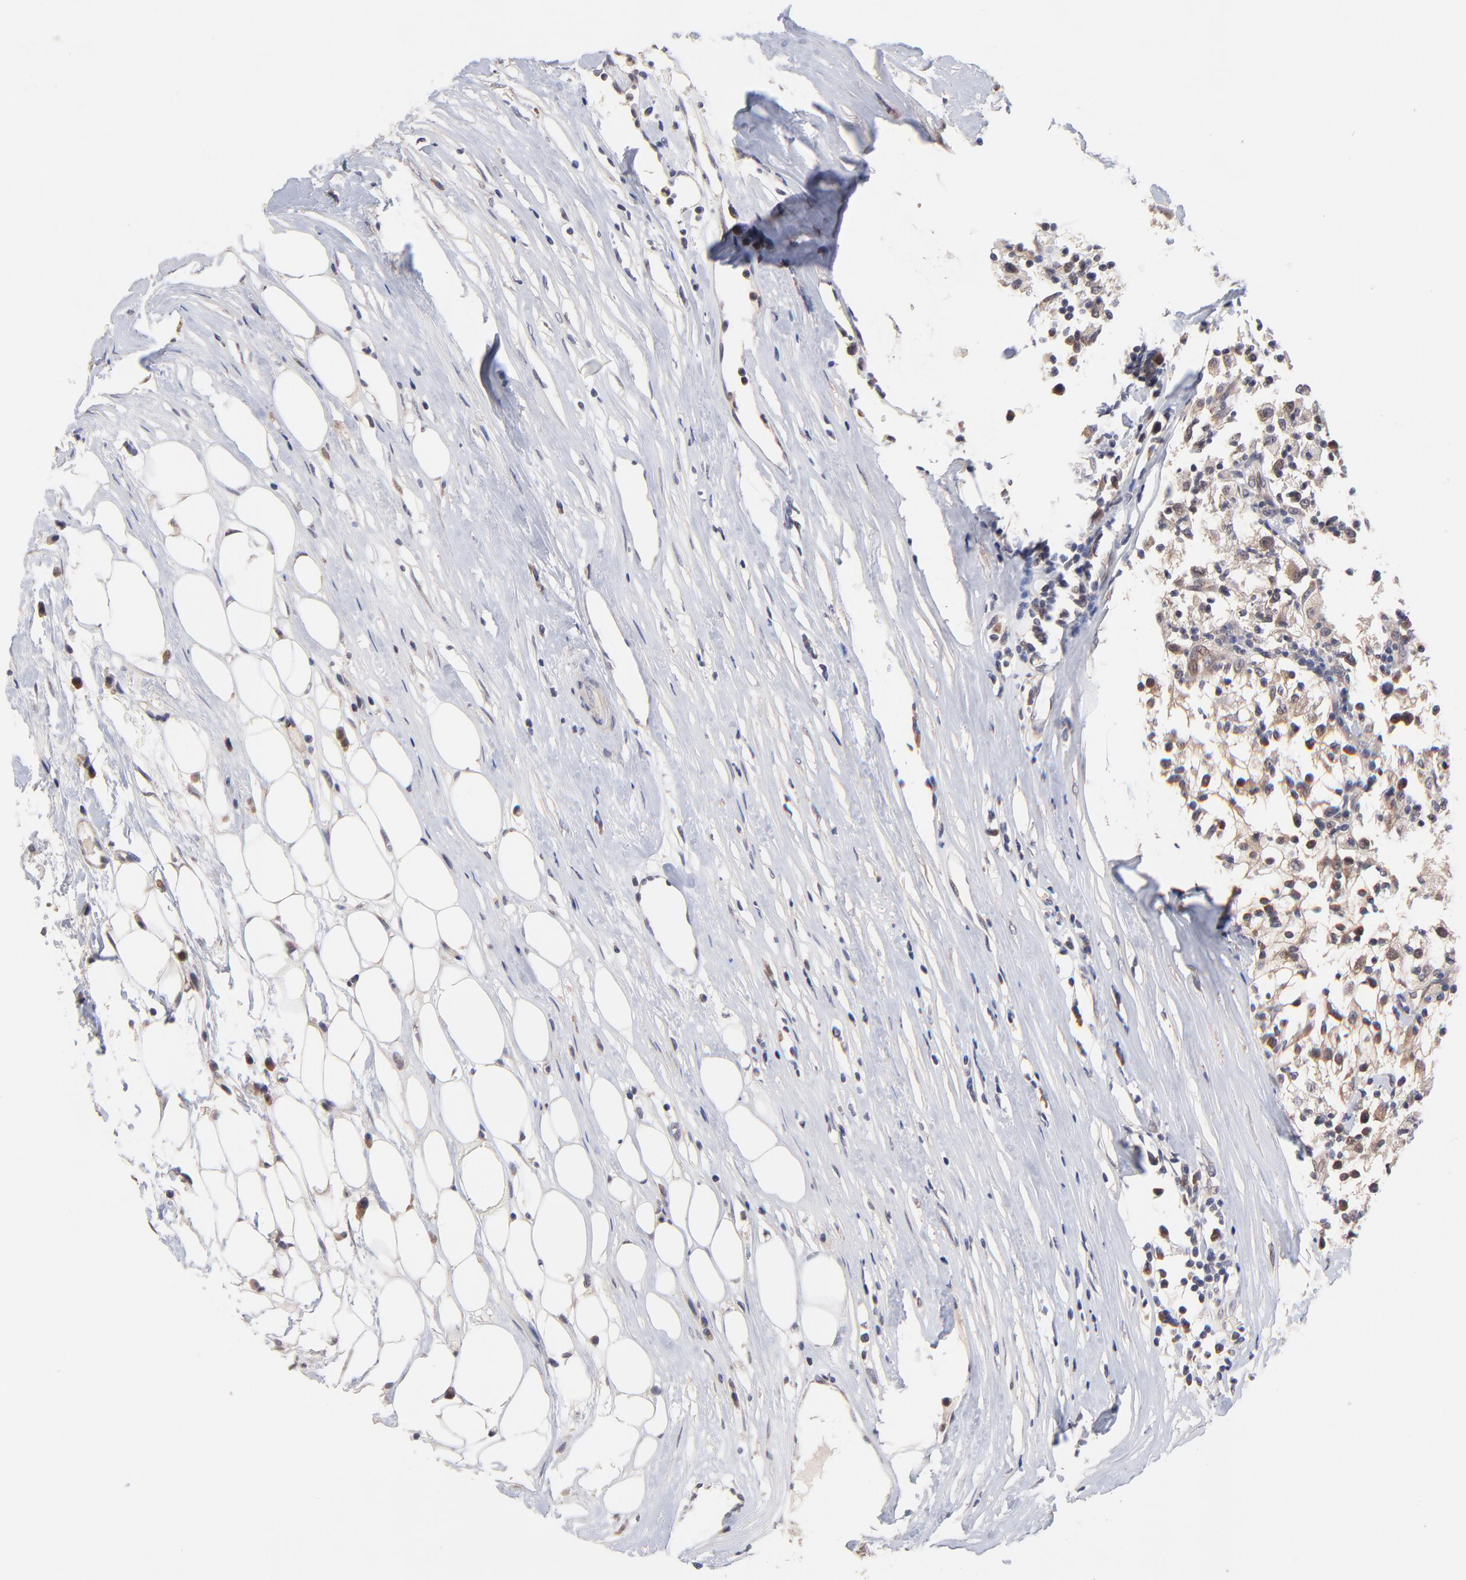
{"staining": {"intensity": "weak", "quantity": "<25%", "location": "cytoplasmic/membranous"}, "tissue": "renal cancer", "cell_type": "Tumor cells", "image_type": "cancer", "snomed": [{"axis": "morphology", "description": "Adenocarcinoma, NOS"}, {"axis": "topography", "description": "Kidney"}], "caption": "Tumor cells show no significant positivity in adenocarcinoma (renal). (Stains: DAB immunohistochemistry (IHC) with hematoxylin counter stain, Microscopy: brightfield microscopy at high magnification).", "gene": "BAIAP2L2", "patient": {"sex": "male", "age": 82}}